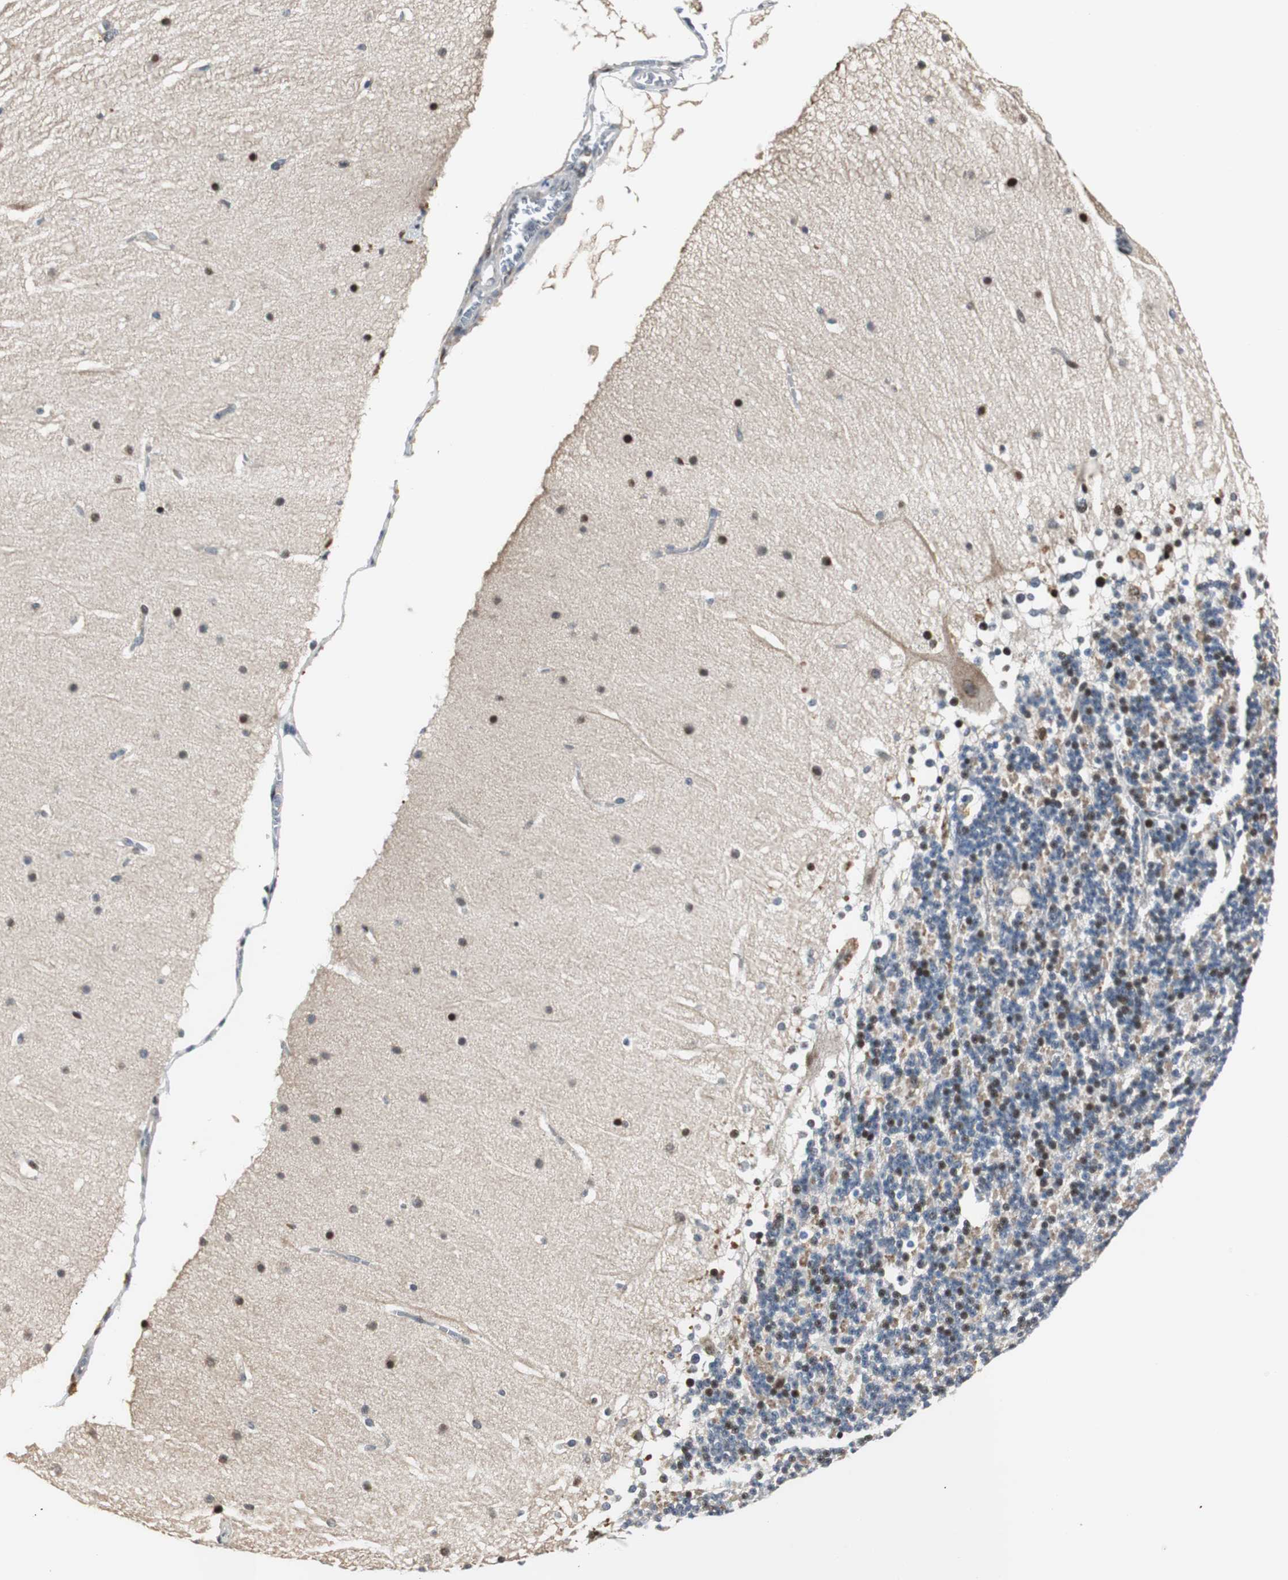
{"staining": {"intensity": "strong", "quantity": "<25%", "location": "nuclear"}, "tissue": "cerebellum", "cell_type": "Cells in granular layer", "image_type": "normal", "snomed": [{"axis": "morphology", "description": "Normal tissue, NOS"}, {"axis": "topography", "description": "Cerebellum"}], "caption": "This is a photomicrograph of IHC staining of normal cerebellum, which shows strong expression in the nuclear of cells in granular layer.", "gene": "RAD1", "patient": {"sex": "female", "age": 19}}